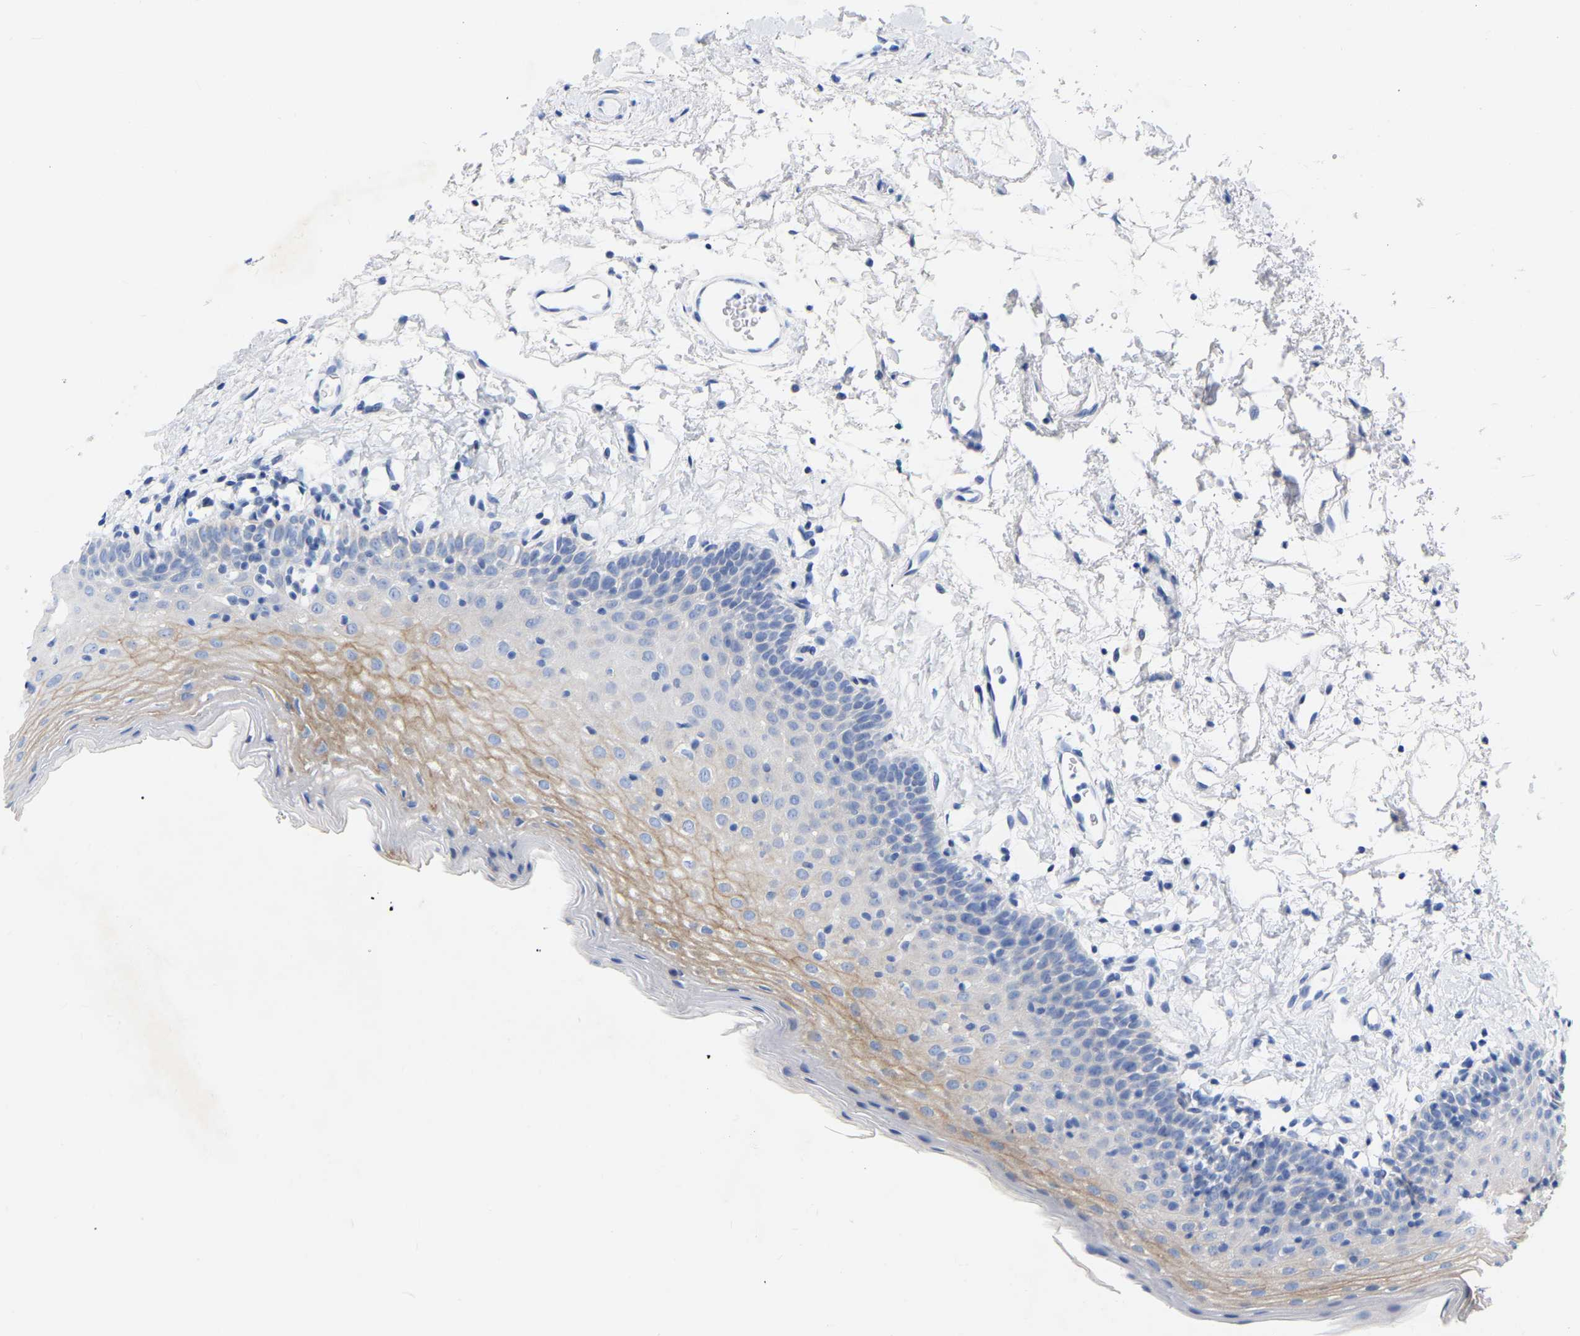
{"staining": {"intensity": "weak", "quantity": "<25%", "location": "cytoplasmic/membranous"}, "tissue": "oral mucosa", "cell_type": "Squamous epithelial cells", "image_type": "normal", "snomed": [{"axis": "morphology", "description": "Normal tissue, NOS"}, {"axis": "topography", "description": "Oral tissue"}], "caption": "An IHC image of unremarkable oral mucosa is shown. There is no staining in squamous epithelial cells of oral mucosa. (DAB (3,3'-diaminobenzidine) immunohistochemistry (IHC), high magnification).", "gene": "ZNF629", "patient": {"sex": "male", "age": 66}}